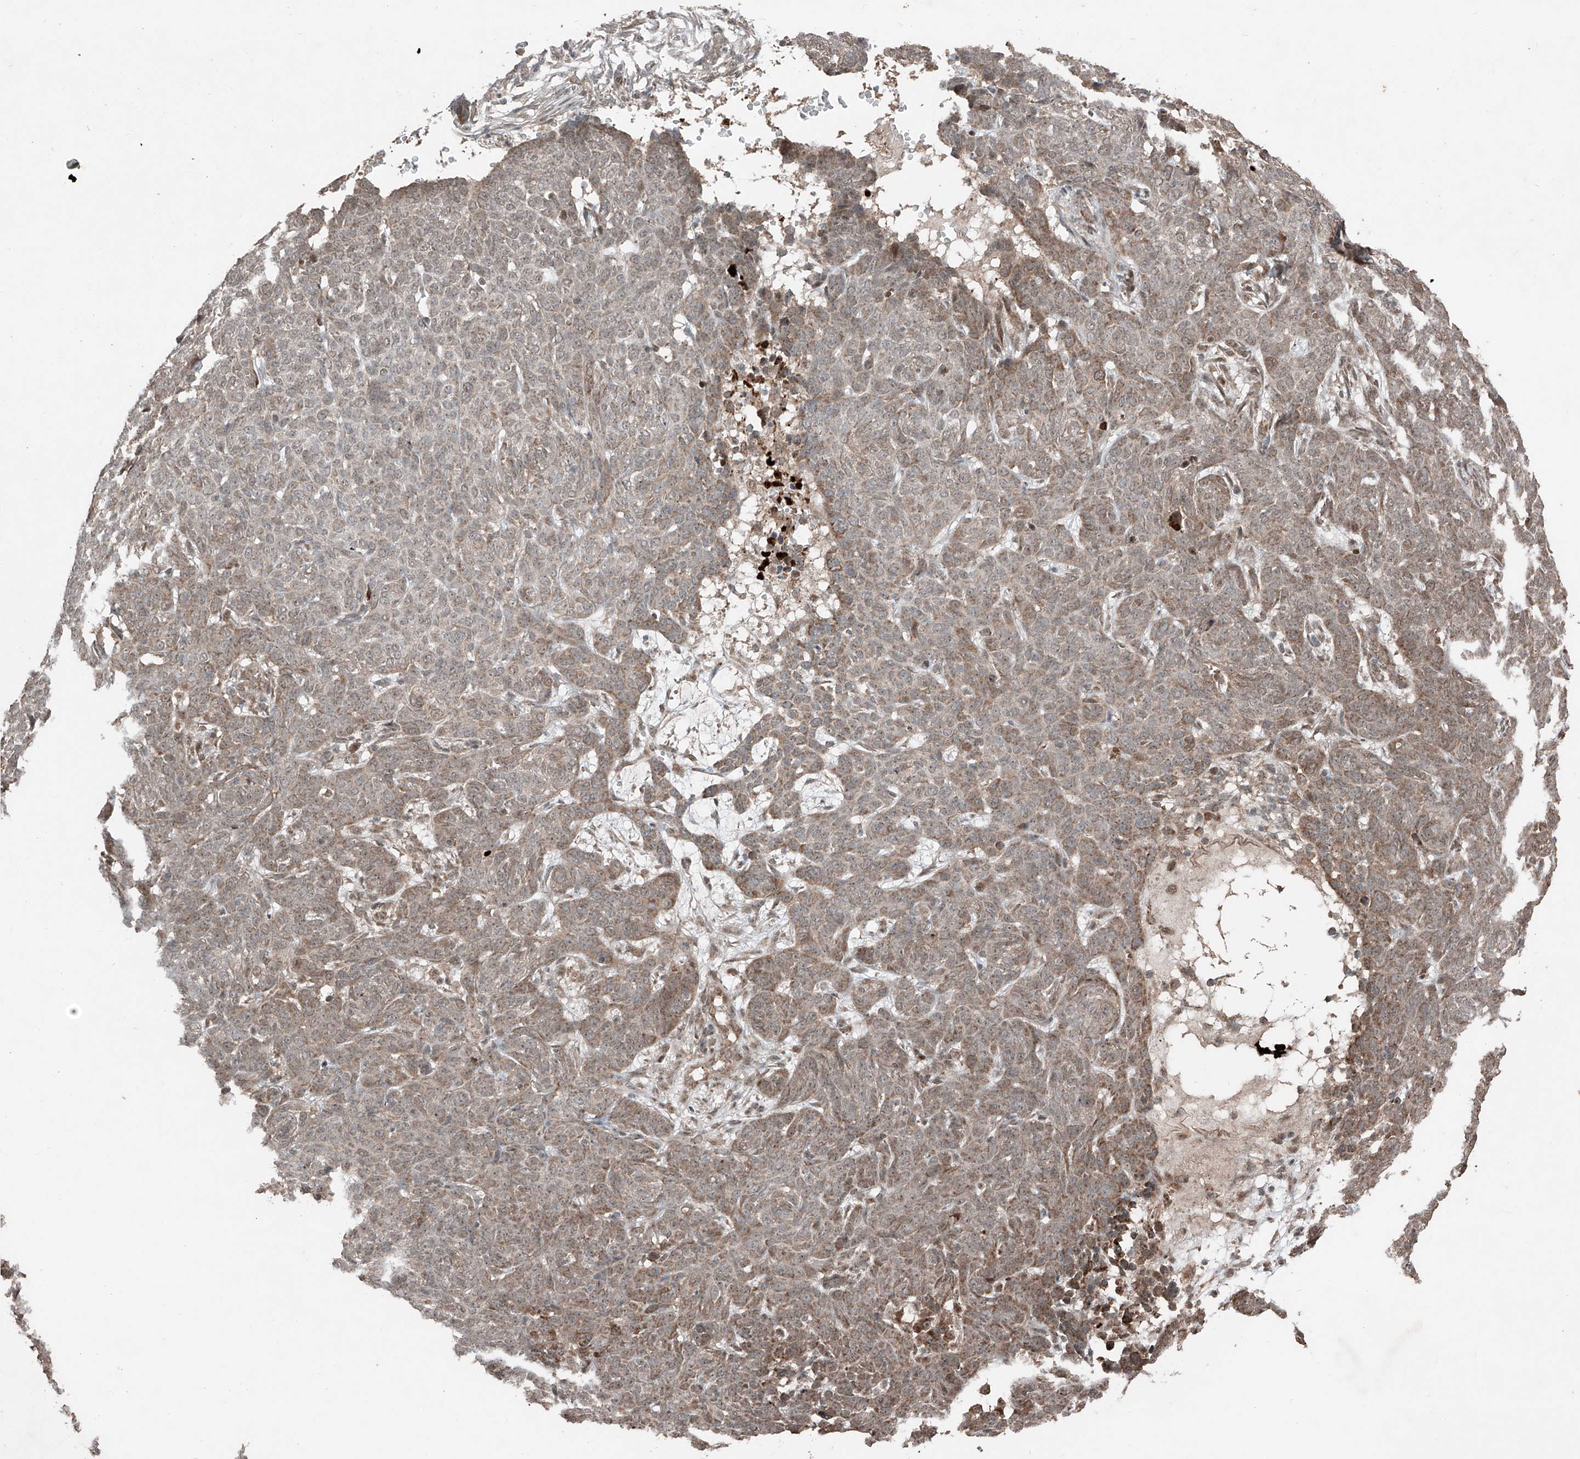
{"staining": {"intensity": "moderate", "quantity": "25%-75%", "location": "cytoplasmic/membranous"}, "tissue": "skin cancer", "cell_type": "Tumor cells", "image_type": "cancer", "snomed": [{"axis": "morphology", "description": "Basal cell carcinoma"}, {"axis": "topography", "description": "Skin"}], "caption": "This image reveals basal cell carcinoma (skin) stained with IHC to label a protein in brown. The cytoplasmic/membranous of tumor cells show moderate positivity for the protein. Nuclei are counter-stained blue.", "gene": "ZNF620", "patient": {"sex": "male", "age": 85}}